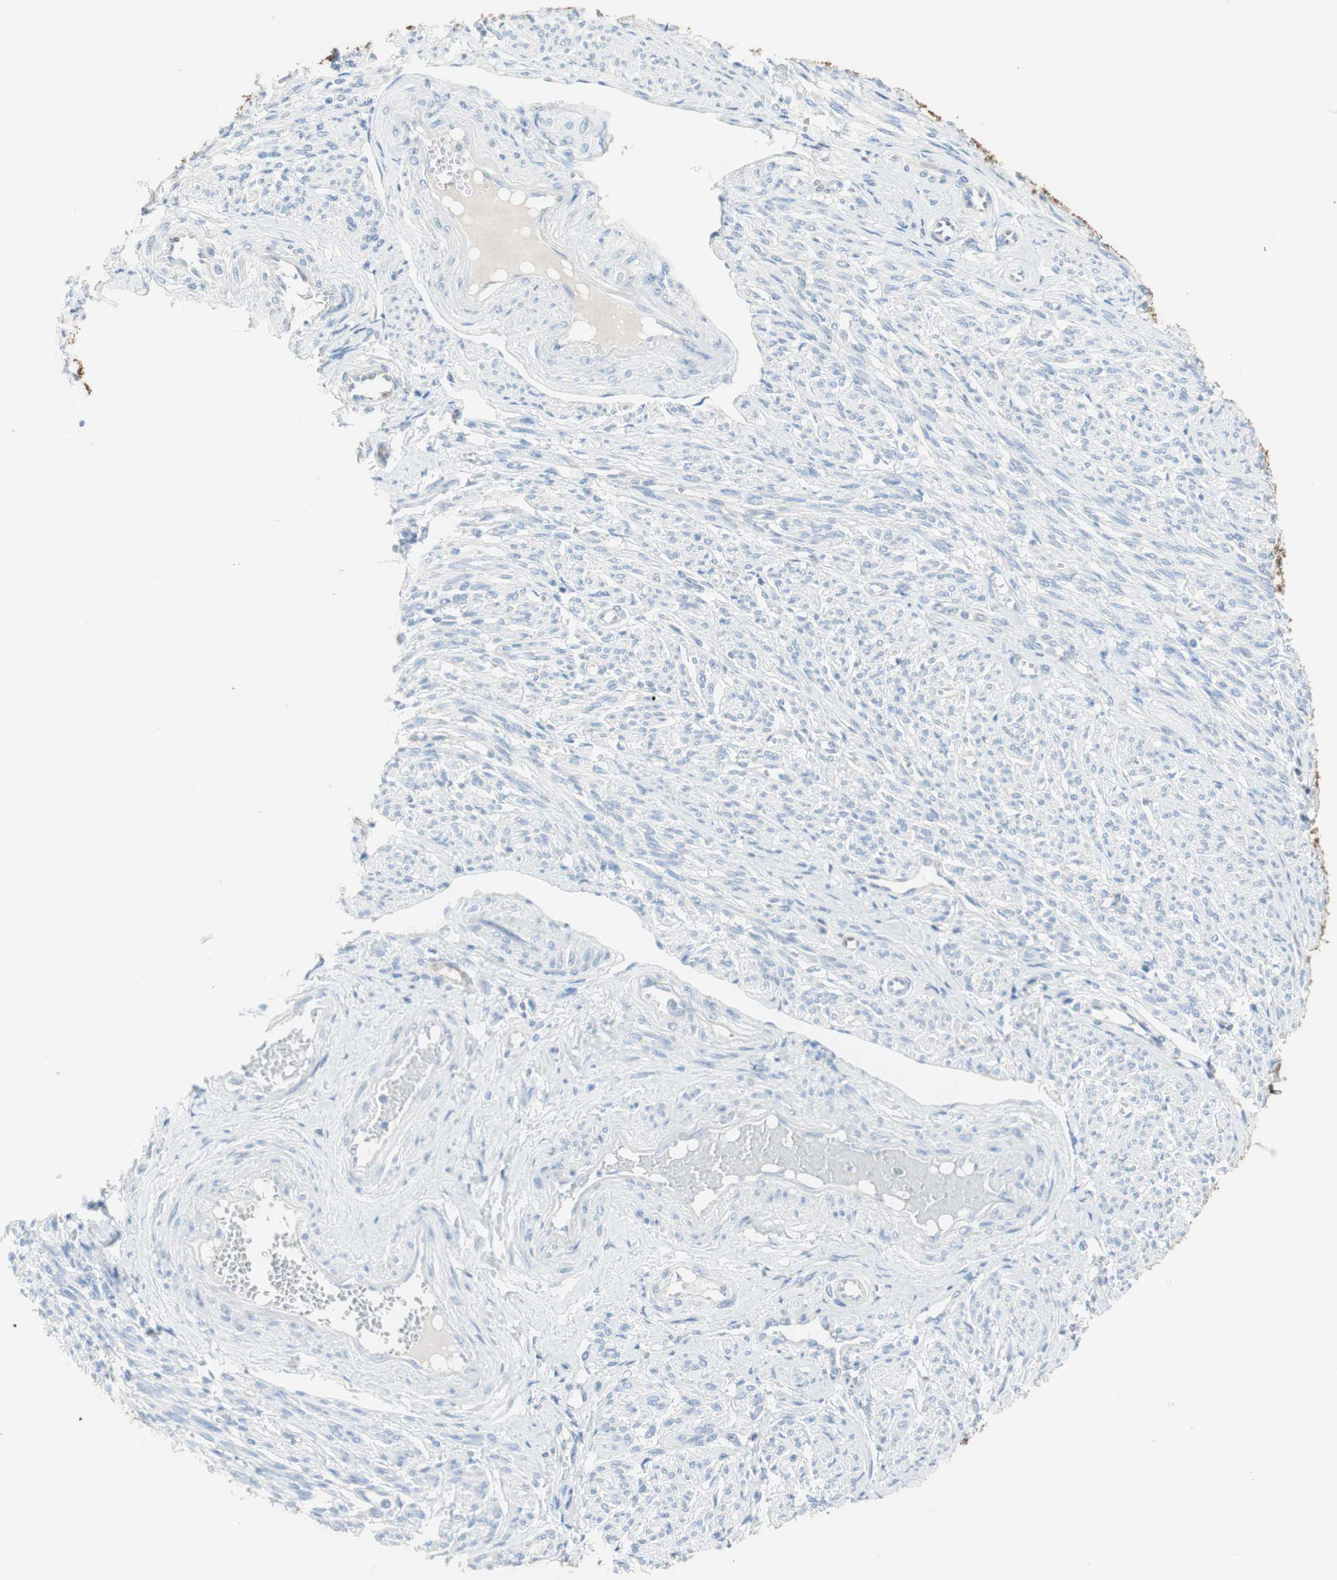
{"staining": {"intensity": "negative", "quantity": "none", "location": "none"}, "tissue": "smooth muscle", "cell_type": "Smooth muscle cells", "image_type": "normal", "snomed": [{"axis": "morphology", "description": "Normal tissue, NOS"}, {"axis": "topography", "description": "Smooth muscle"}], "caption": "This is an immunohistochemistry photomicrograph of benign smooth muscle. There is no expression in smooth muscle cells.", "gene": "GLUL", "patient": {"sex": "female", "age": 65}}